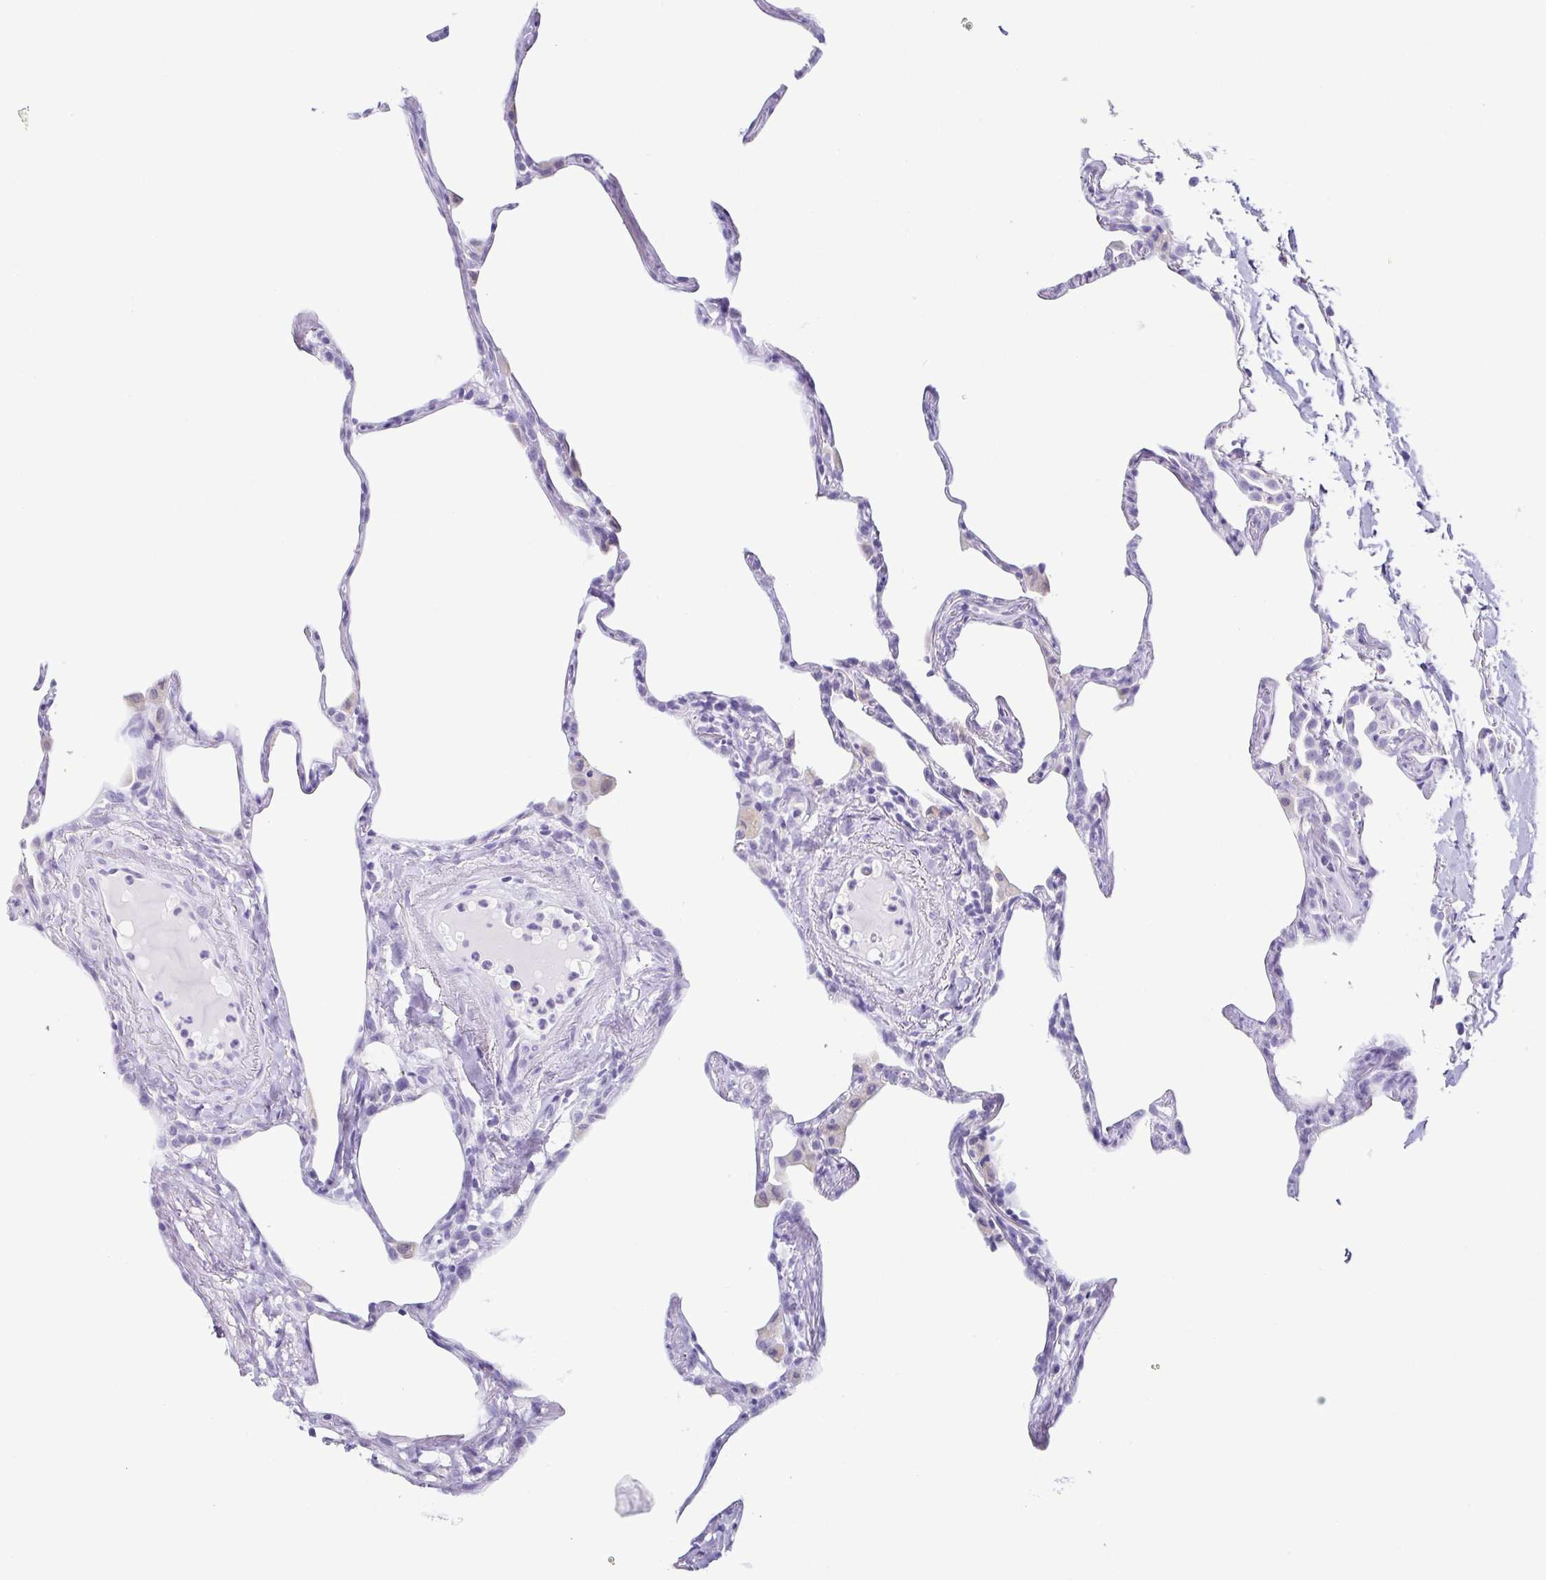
{"staining": {"intensity": "negative", "quantity": "none", "location": "none"}, "tissue": "lung", "cell_type": "Alveolar cells", "image_type": "normal", "snomed": [{"axis": "morphology", "description": "Normal tissue, NOS"}, {"axis": "topography", "description": "Lung"}], "caption": "Immunohistochemistry of benign lung demonstrates no positivity in alveolar cells.", "gene": "ESX1", "patient": {"sex": "male", "age": 65}}